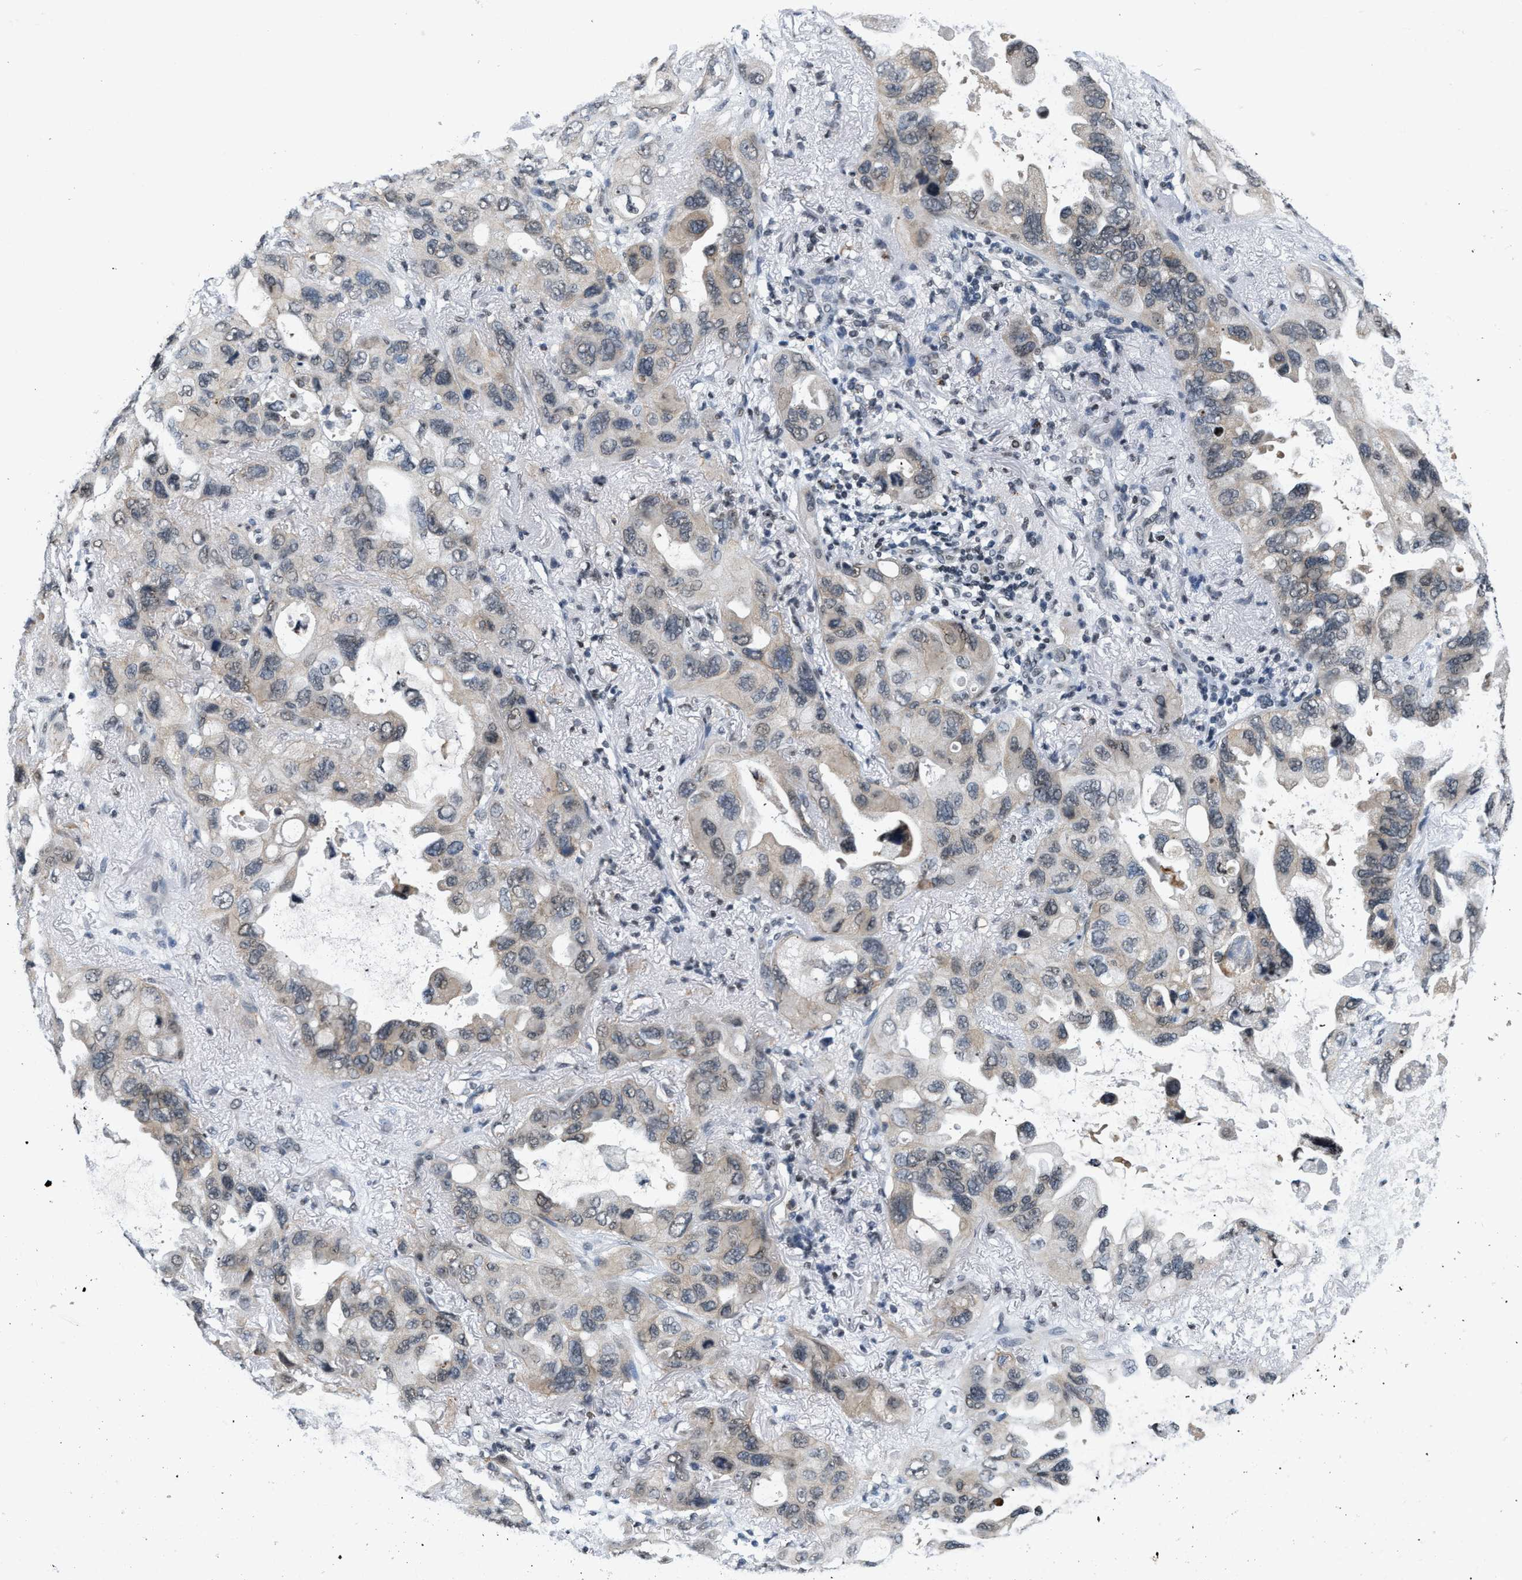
{"staining": {"intensity": "weak", "quantity": ">75%", "location": "cytoplasmic/membranous,nuclear"}, "tissue": "lung cancer", "cell_type": "Tumor cells", "image_type": "cancer", "snomed": [{"axis": "morphology", "description": "Squamous cell carcinoma, NOS"}, {"axis": "topography", "description": "Lung"}], "caption": "The image demonstrates immunohistochemical staining of lung squamous cell carcinoma. There is weak cytoplasmic/membranous and nuclear expression is present in about >75% of tumor cells.", "gene": "RAF1", "patient": {"sex": "female", "age": 73}}